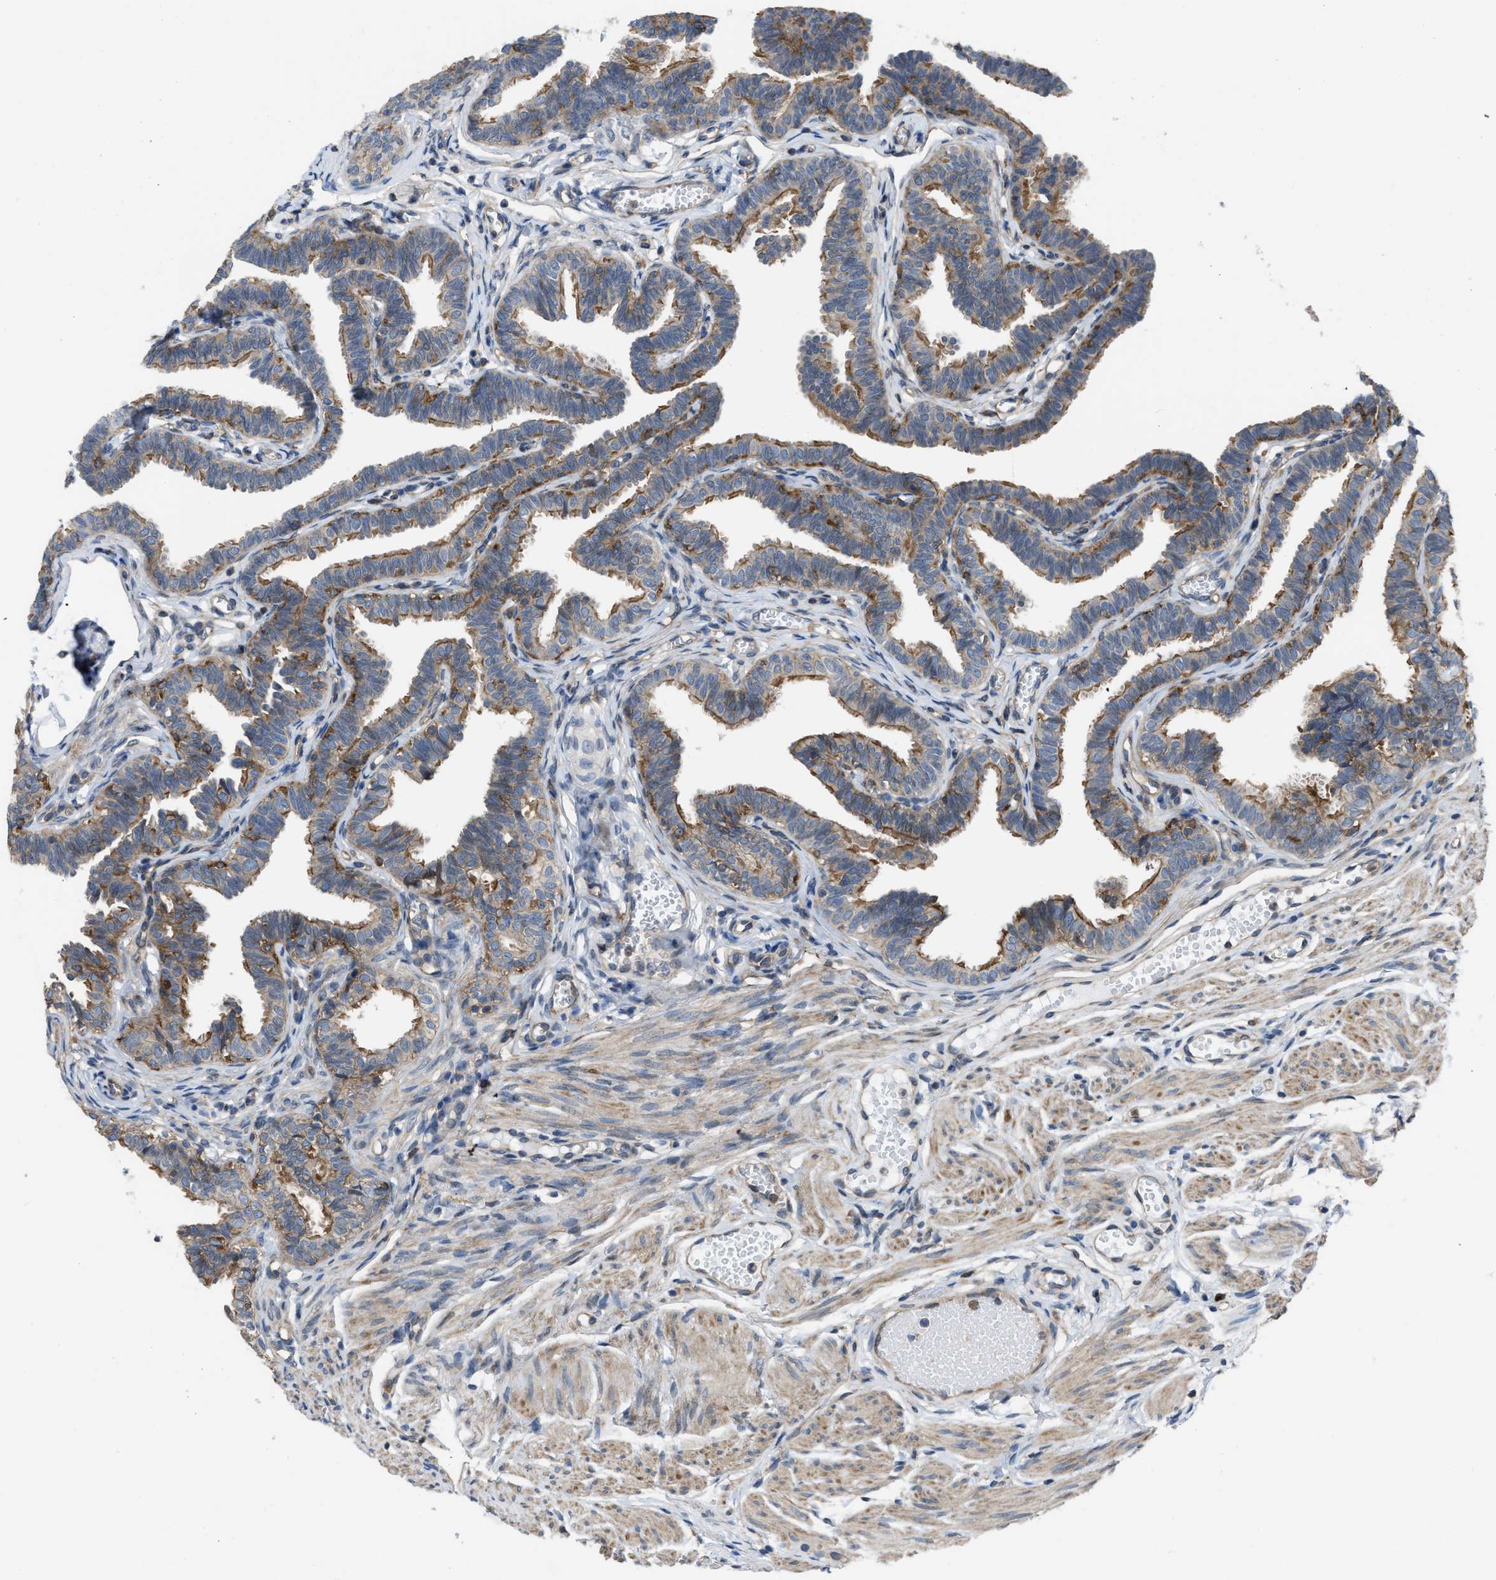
{"staining": {"intensity": "moderate", "quantity": ">75%", "location": "cytoplasmic/membranous"}, "tissue": "fallopian tube", "cell_type": "Glandular cells", "image_type": "normal", "snomed": [{"axis": "morphology", "description": "Normal tissue, NOS"}, {"axis": "topography", "description": "Fallopian tube"}, {"axis": "topography", "description": "Ovary"}], "caption": "The immunohistochemical stain shows moderate cytoplasmic/membranous staining in glandular cells of benign fallopian tube. The staining was performed using DAB to visualize the protein expression in brown, while the nuclei were stained in blue with hematoxylin (Magnification: 20x).", "gene": "MYO18A", "patient": {"sex": "female", "age": 23}}